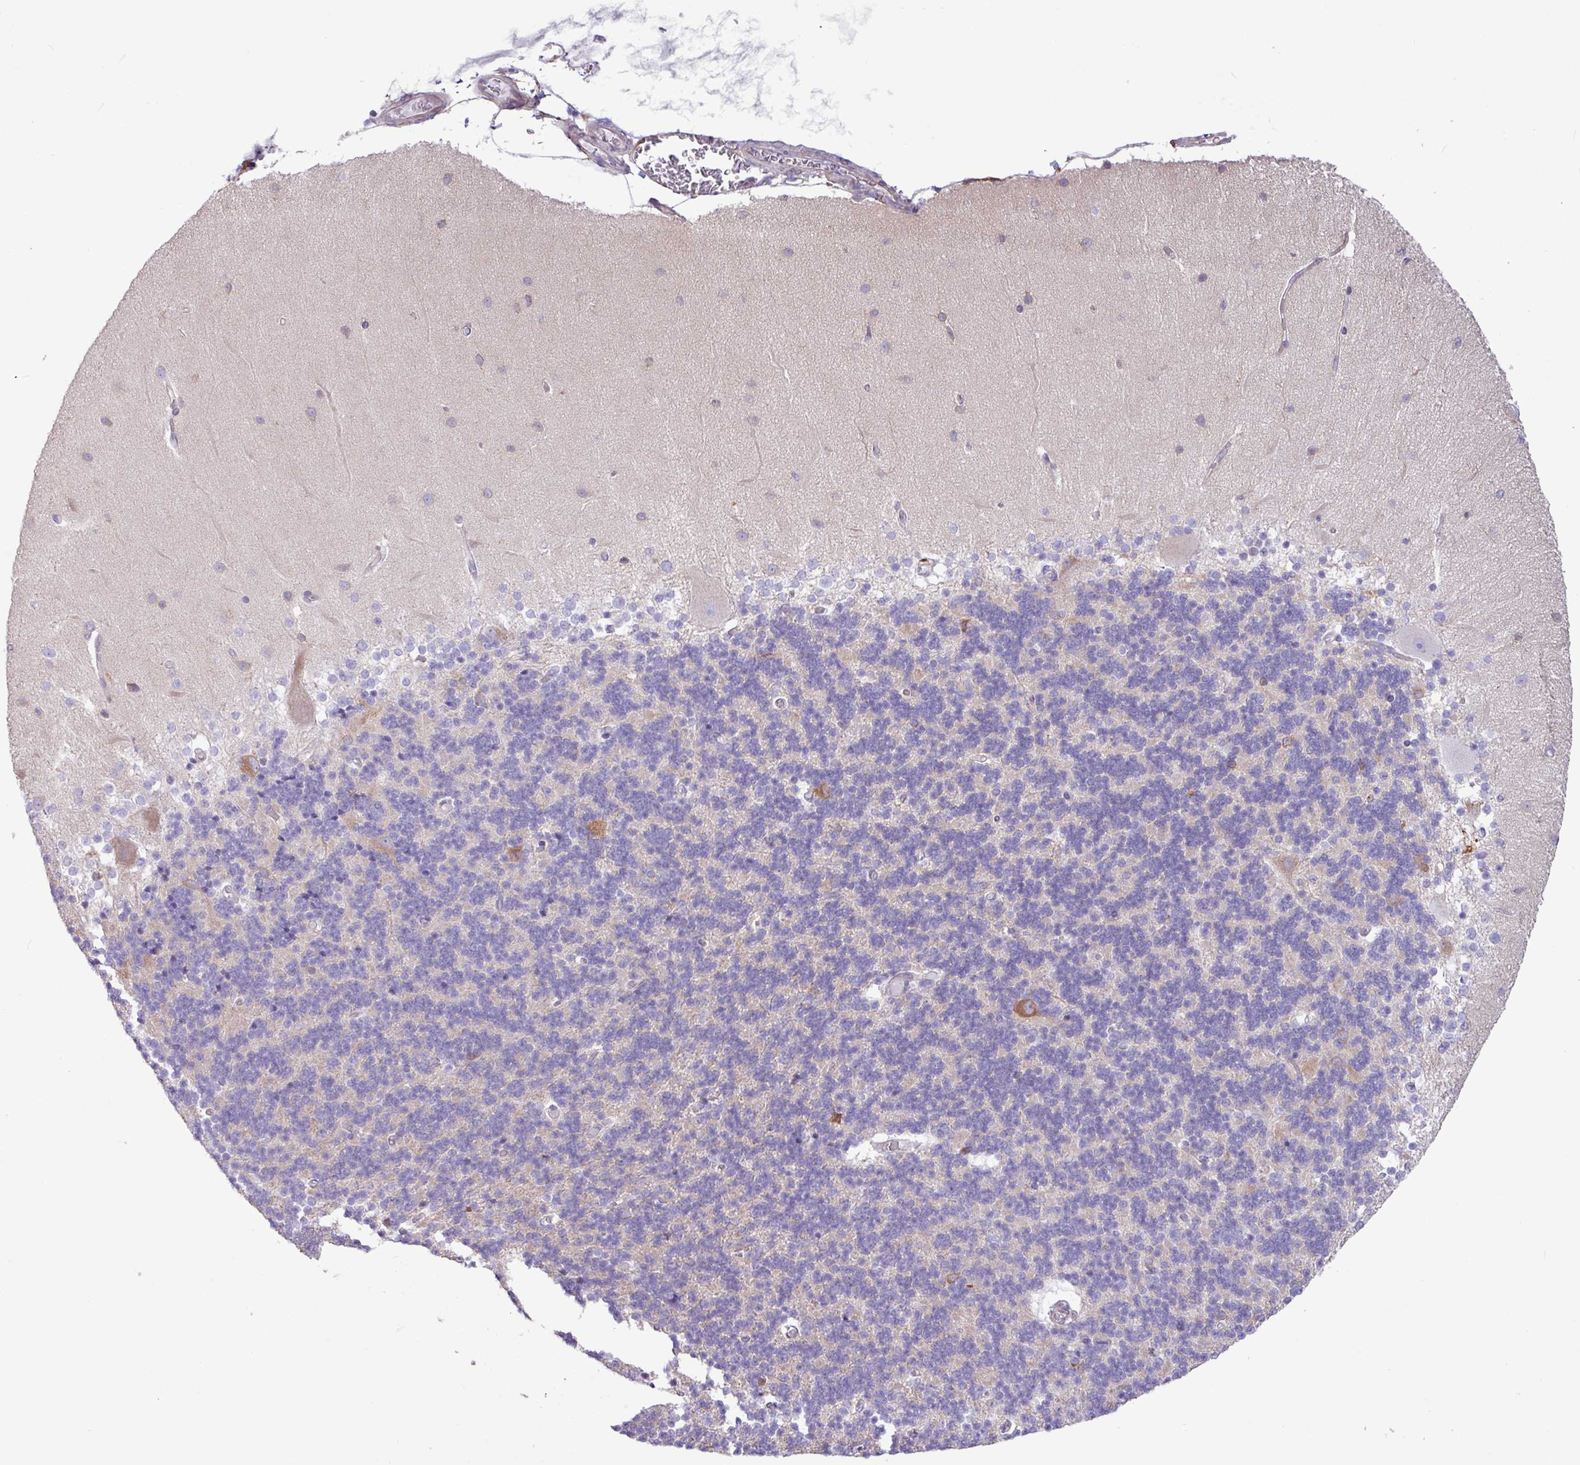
{"staining": {"intensity": "negative", "quantity": "none", "location": "none"}, "tissue": "cerebellum", "cell_type": "Cells in granular layer", "image_type": "normal", "snomed": [{"axis": "morphology", "description": "Normal tissue, NOS"}, {"axis": "topography", "description": "Cerebellum"}], "caption": "Cells in granular layer are negative for brown protein staining in normal cerebellum. Brightfield microscopy of immunohistochemistry (IHC) stained with DAB (brown) and hematoxylin (blue), captured at high magnification.", "gene": "SLC38A1", "patient": {"sex": "female", "age": 54}}